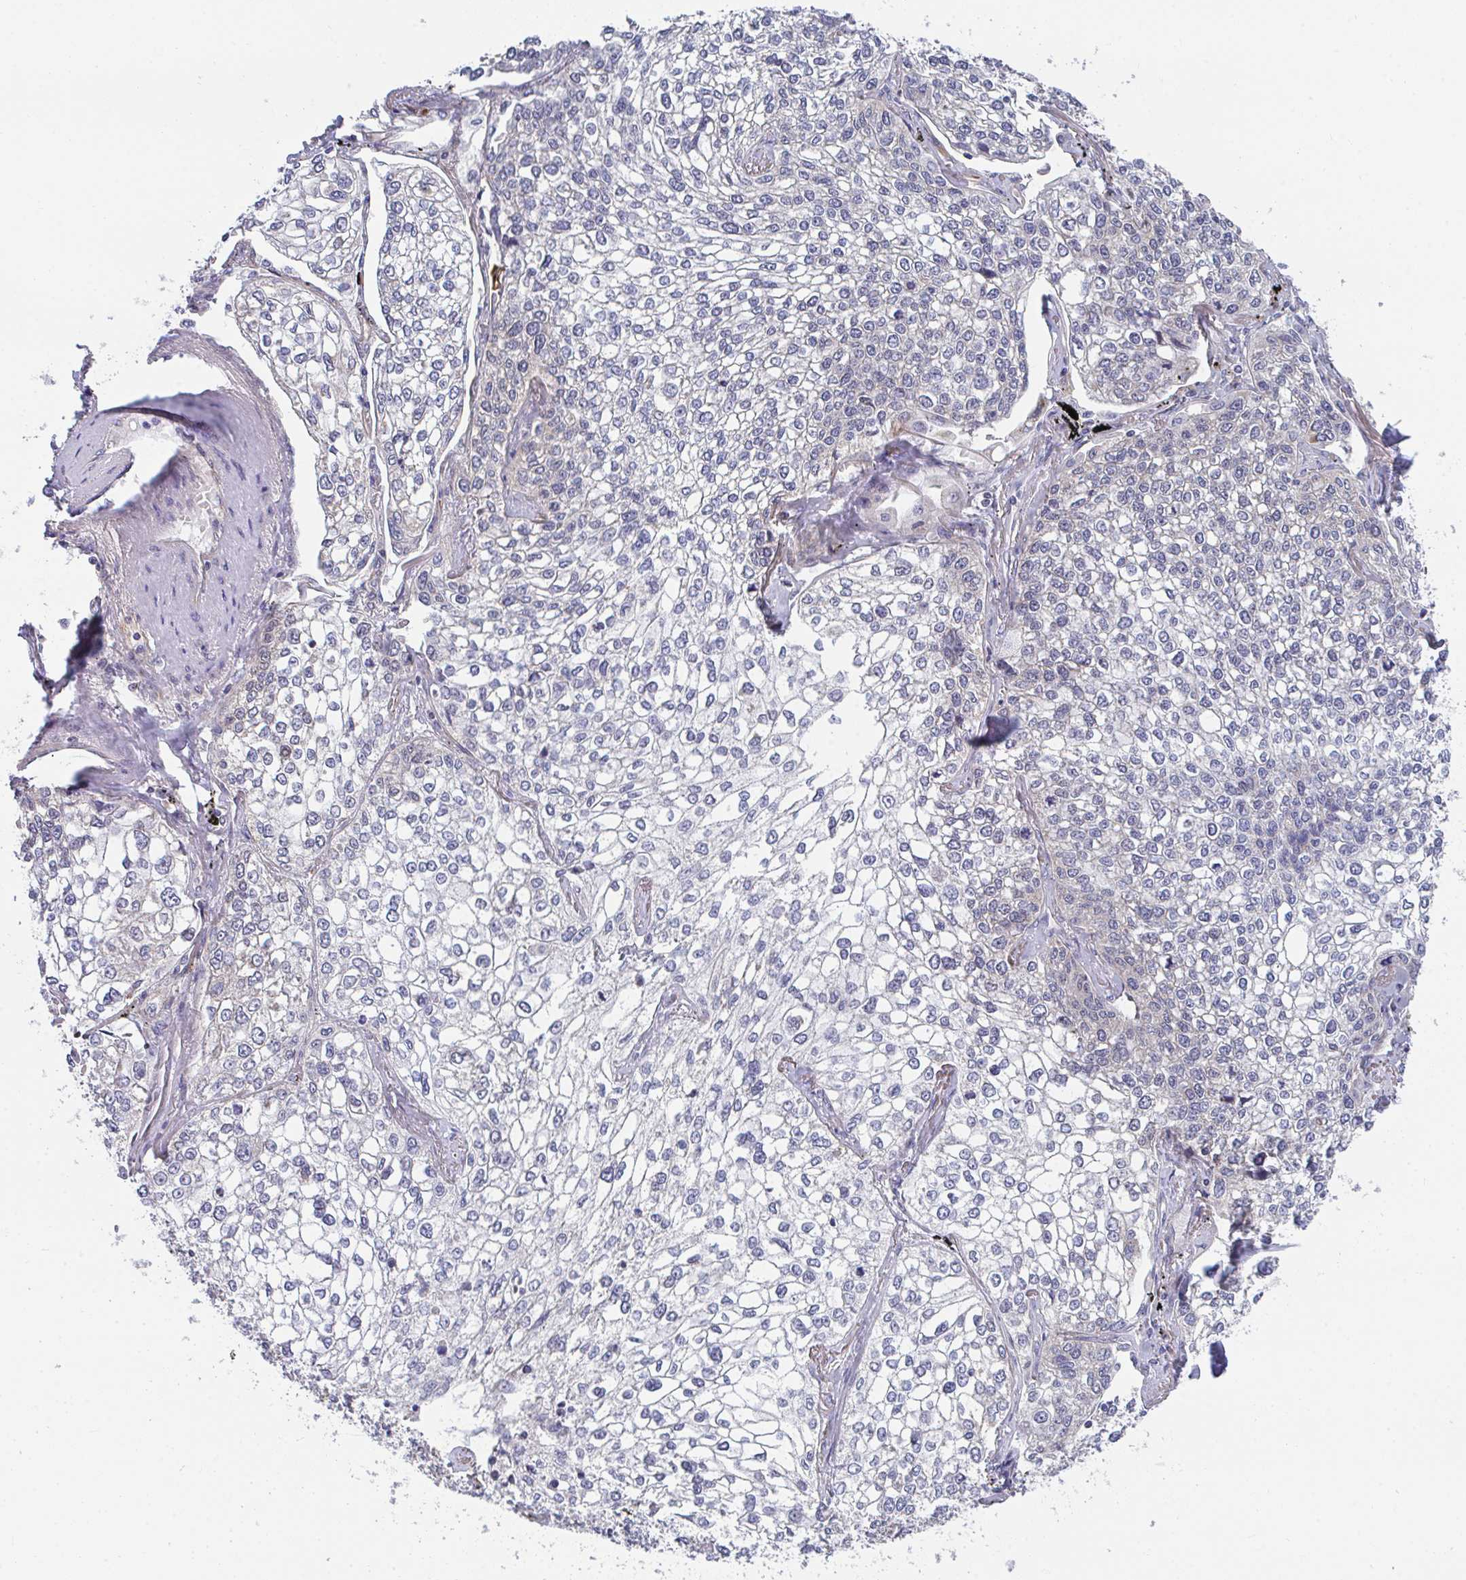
{"staining": {"intensity": "negative", "quantity": "none", "location": "none"}, "tissue": "lung cancer", "cell_type": "Tumor cells", "image_type": "cancer", "snomed": [{"axis": "morphology", "description": "Squamous cell carcinoma, NOS"}, {"axis": "topography", "description": "Lung"}], "caption": "Tumor cells are negative for protein expression in human squamous cell carcinoma (lung). (DAB (3,3'-diaminobenzidine) IHC with hematoxylin counter stain).", "gene": "EIF1AD", "patient": {"sex": "male", "age": 74}}